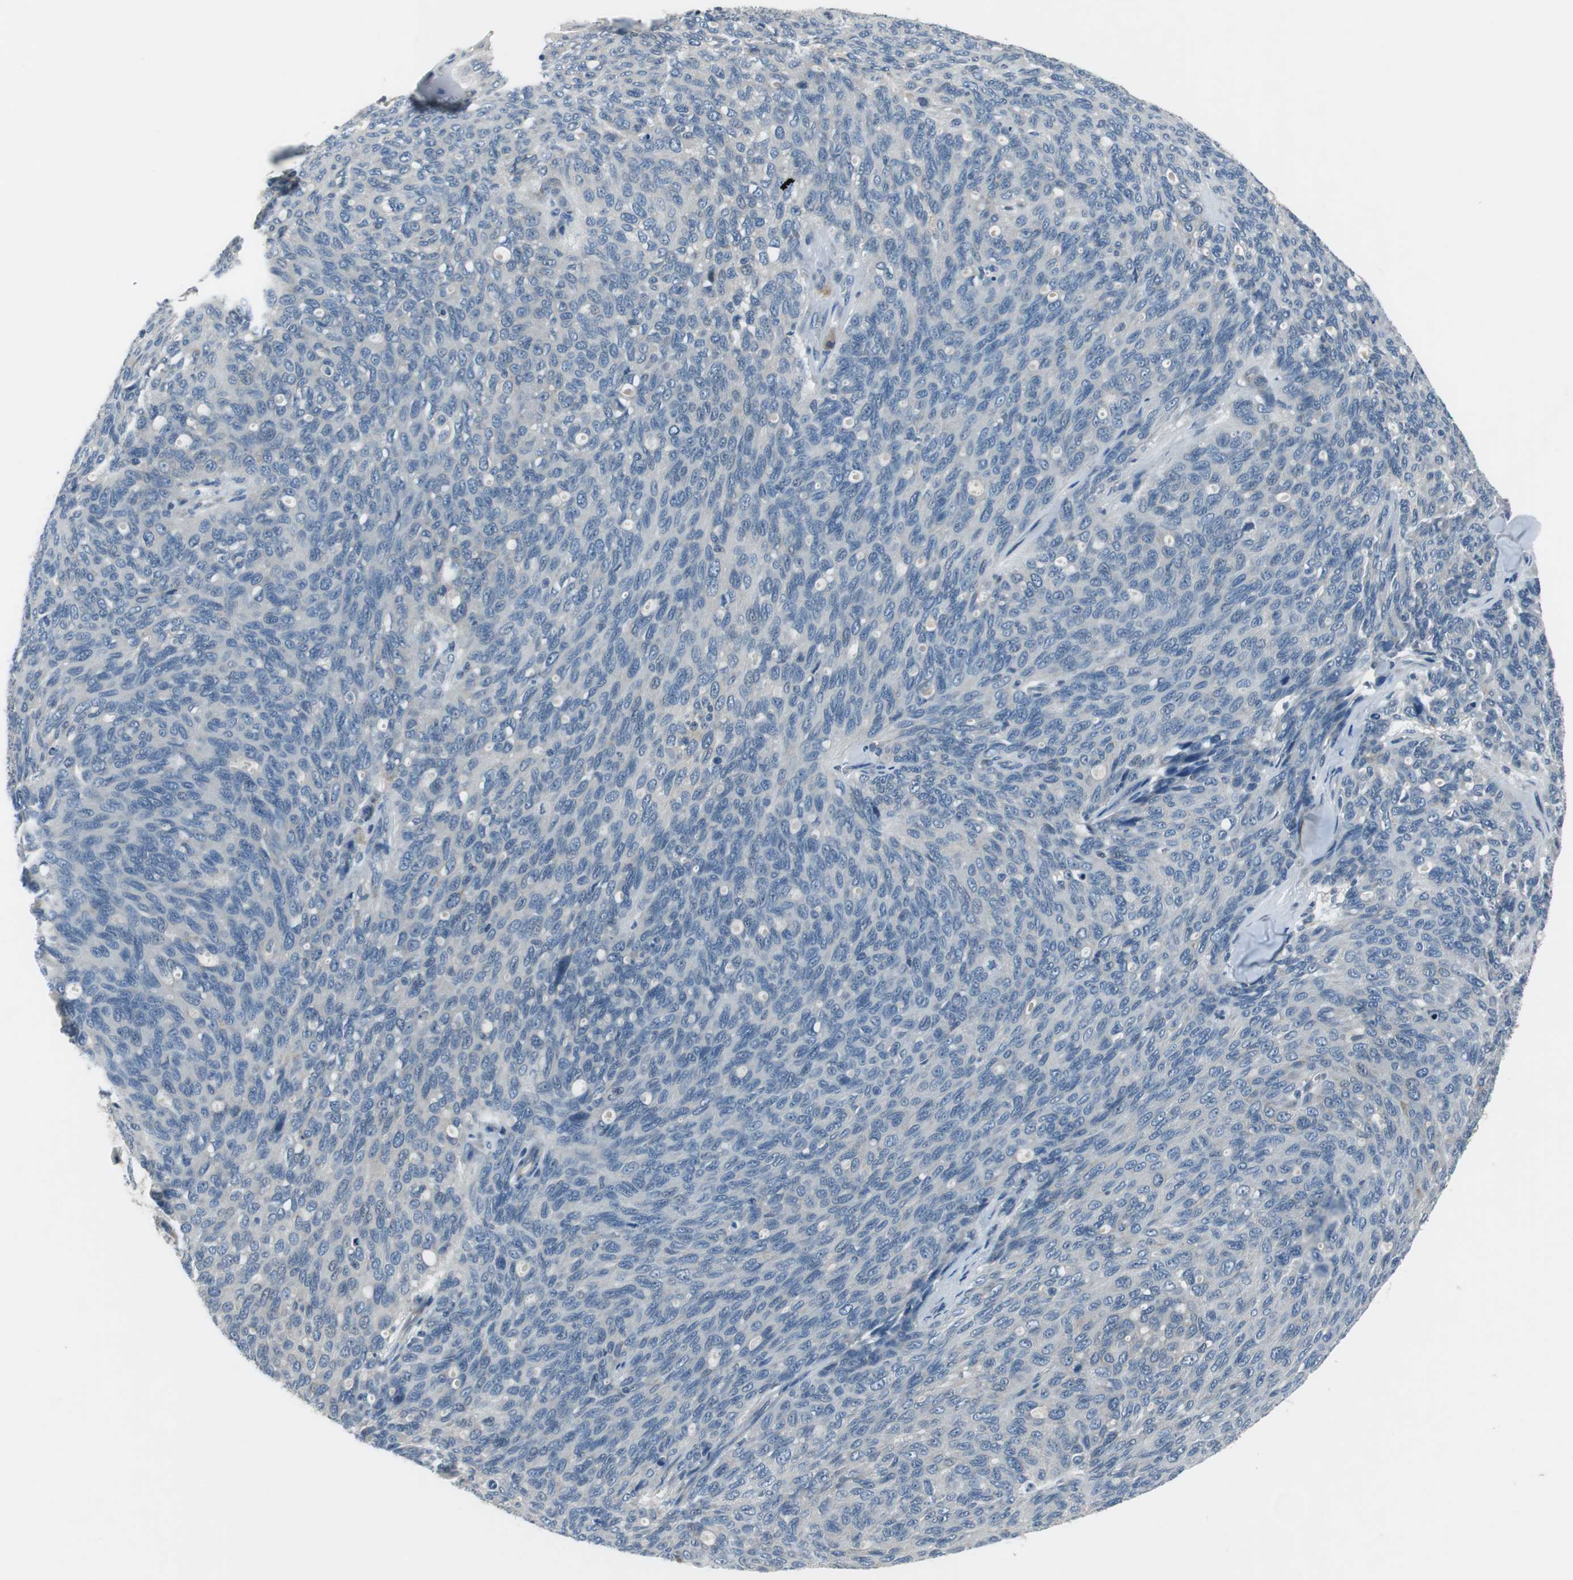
{"staining": {"intensity": "weak", "quantity": ">75%", "location": "cytoplasmic/membranous"}, "tissue": "ovarian cancer", "cell_type": "Tumor cells", "image_type": "cancer", "snomed": [{"axis": "morphology", "description": "Carcinoma, endometroid"}, {"axis": "topography", "description": "Ovary"}], "caption": "Endometroid carcinoma (ovarian) tissue displays weak cytoplasmic/membranous expression in approximately >75% of tumor cells", "gene": "PLAA", "patient": {"sex": "female", "age": 60}}